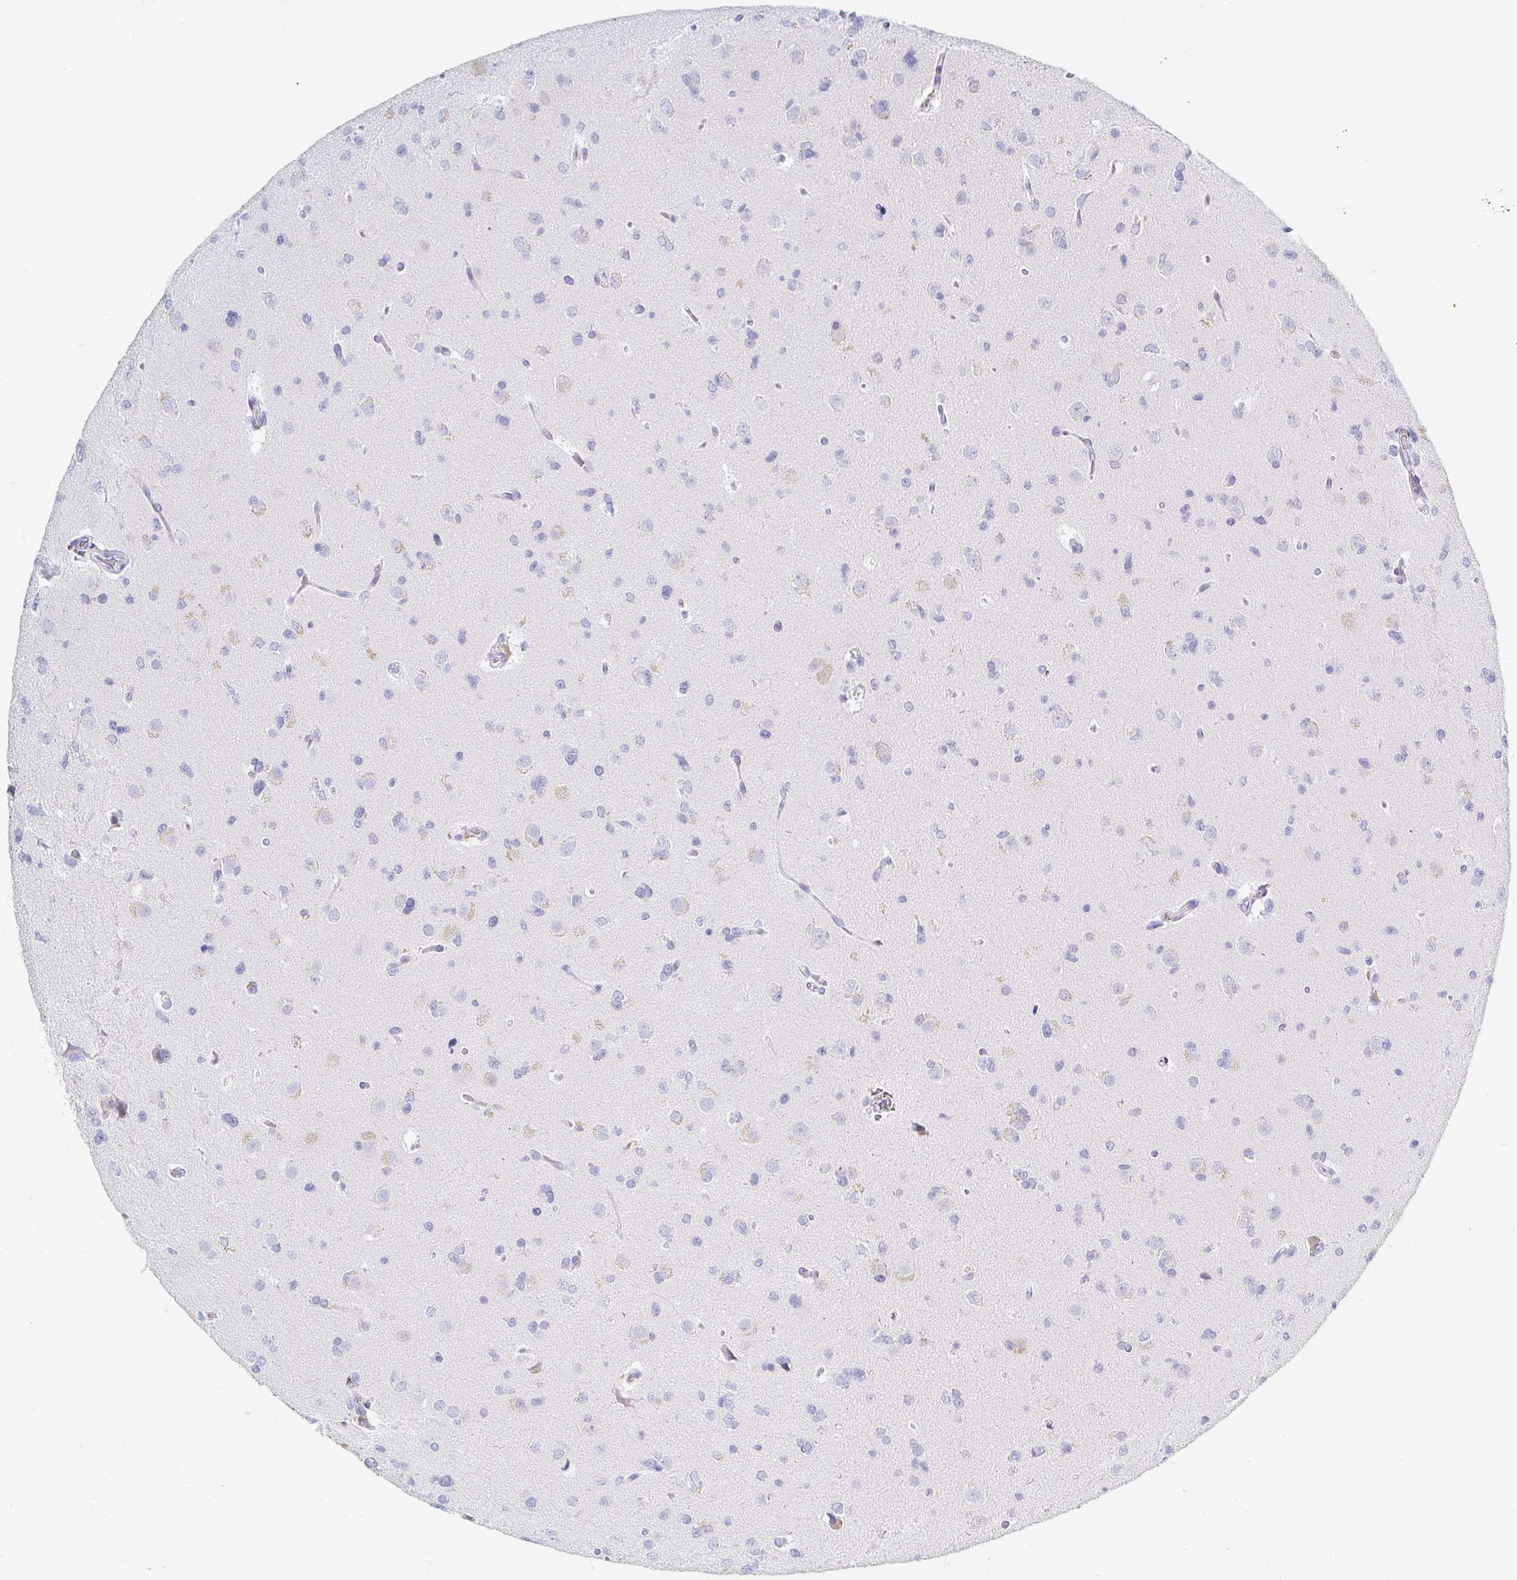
{"staining": {"intensity": "weak", "quantity": "<25%", "location": "cytoplasmic/membranous"}, "tissue": "glioma", "cell_type": "Tumor cells", "image_type": "cancer", "snomed": [{"axis": "morphology", "description": "Glioma, malignant, Low grade"}, {"axis": "topography", "description": "Brain"}], "caption": "Immunohistochemistry photomicrograph of neoplastic tissue: human malignant glioma (low-grade) stained with DAB (3,3'-diaminobenzidine) shows no significant protein positivity in tumor cells.", "gene": "MYLK2", "patient": {"sex": "female", "age": 55}}